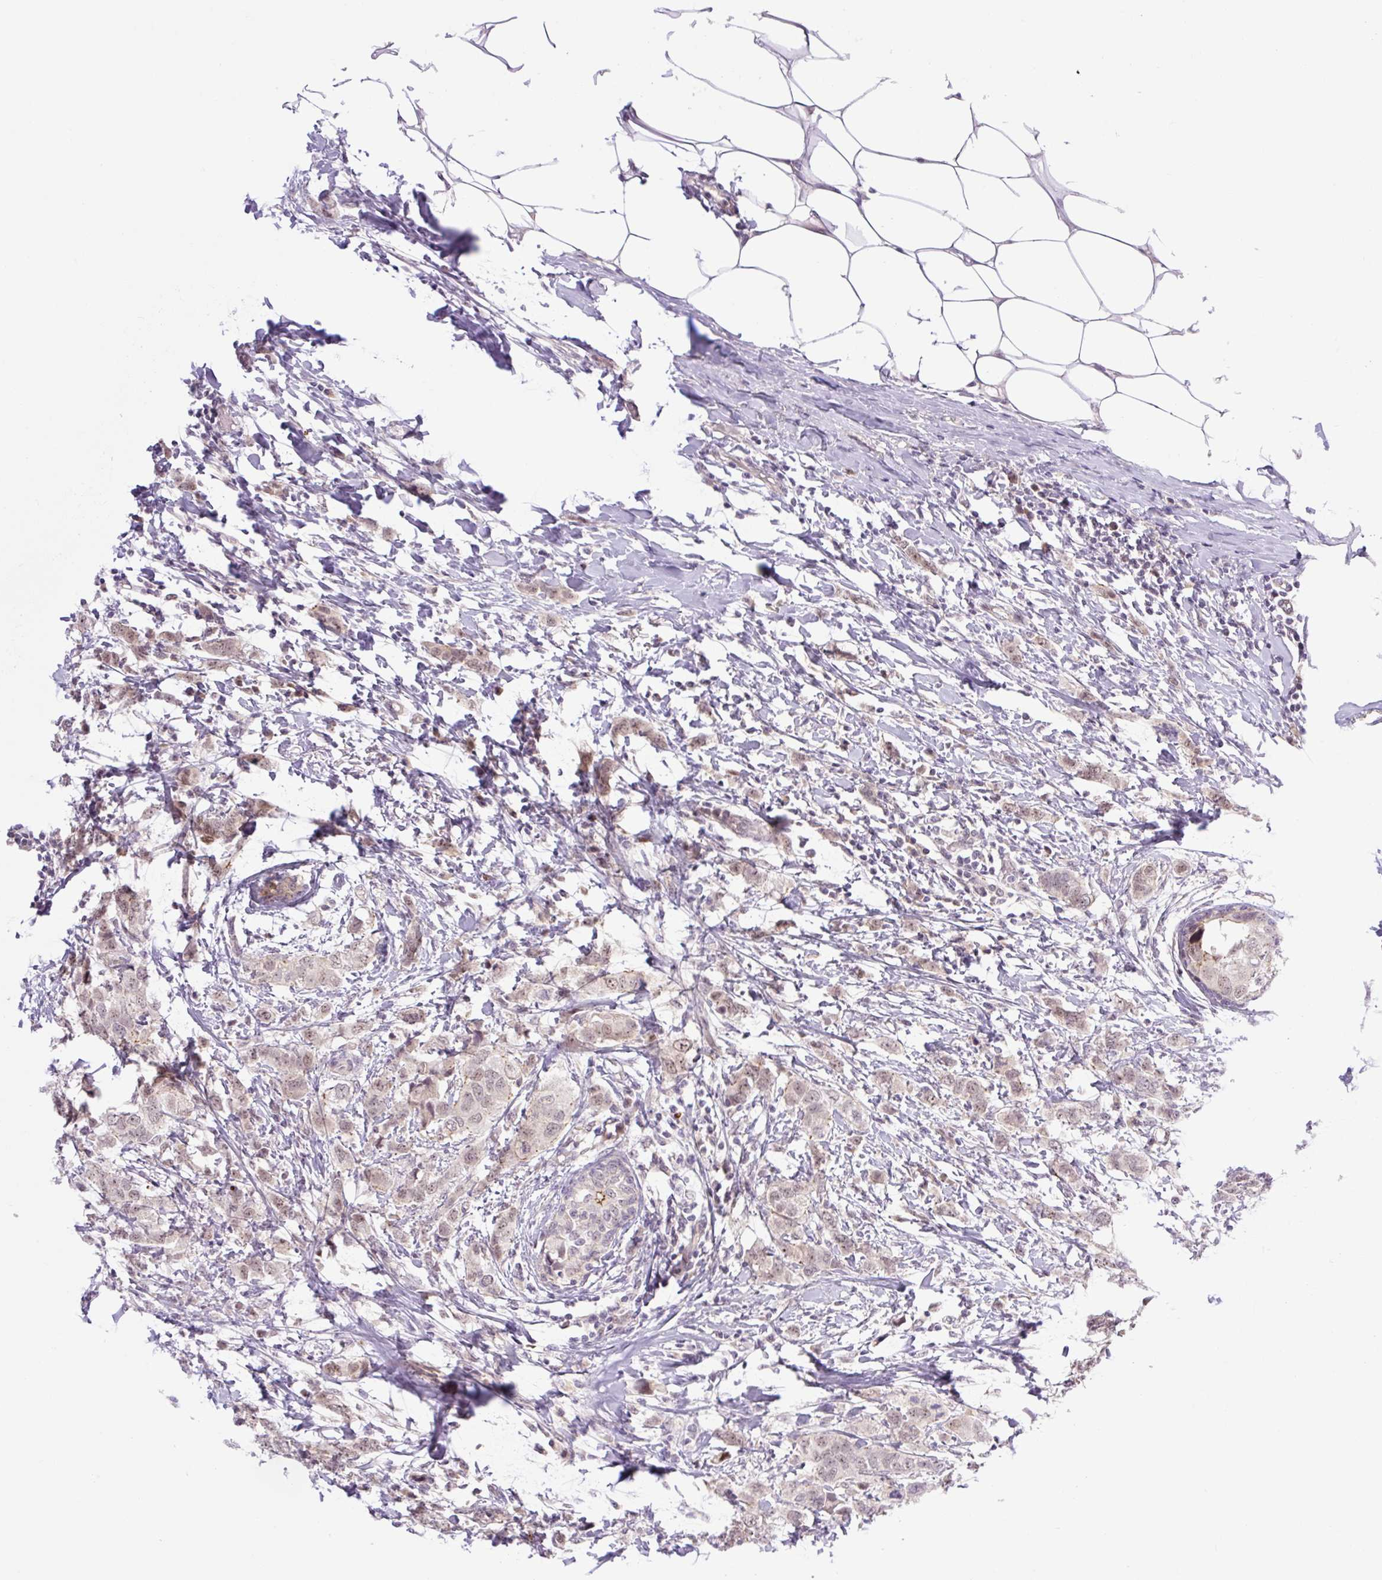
{"staining": {"intensity": "weak", "quantity": ">75%", "location": "nuclear"}, "tissue": "breast cancer", "cell_type": "Tumor cells", "image_type": "cancer", "snomed": [{"axis": "morphology", "description": "Duct carcinoma"}, {"axis": "topography", "description": "Breast"}], "caption": "This histopathology image shows immunohistochemistry (IHC) staining of human breast invasive ductal carcinoma, with low weak nuclear staining in approximately >75% of tumor cells.", "gene": "ICE1", "patient": {"sex": "female", "age": 50}}